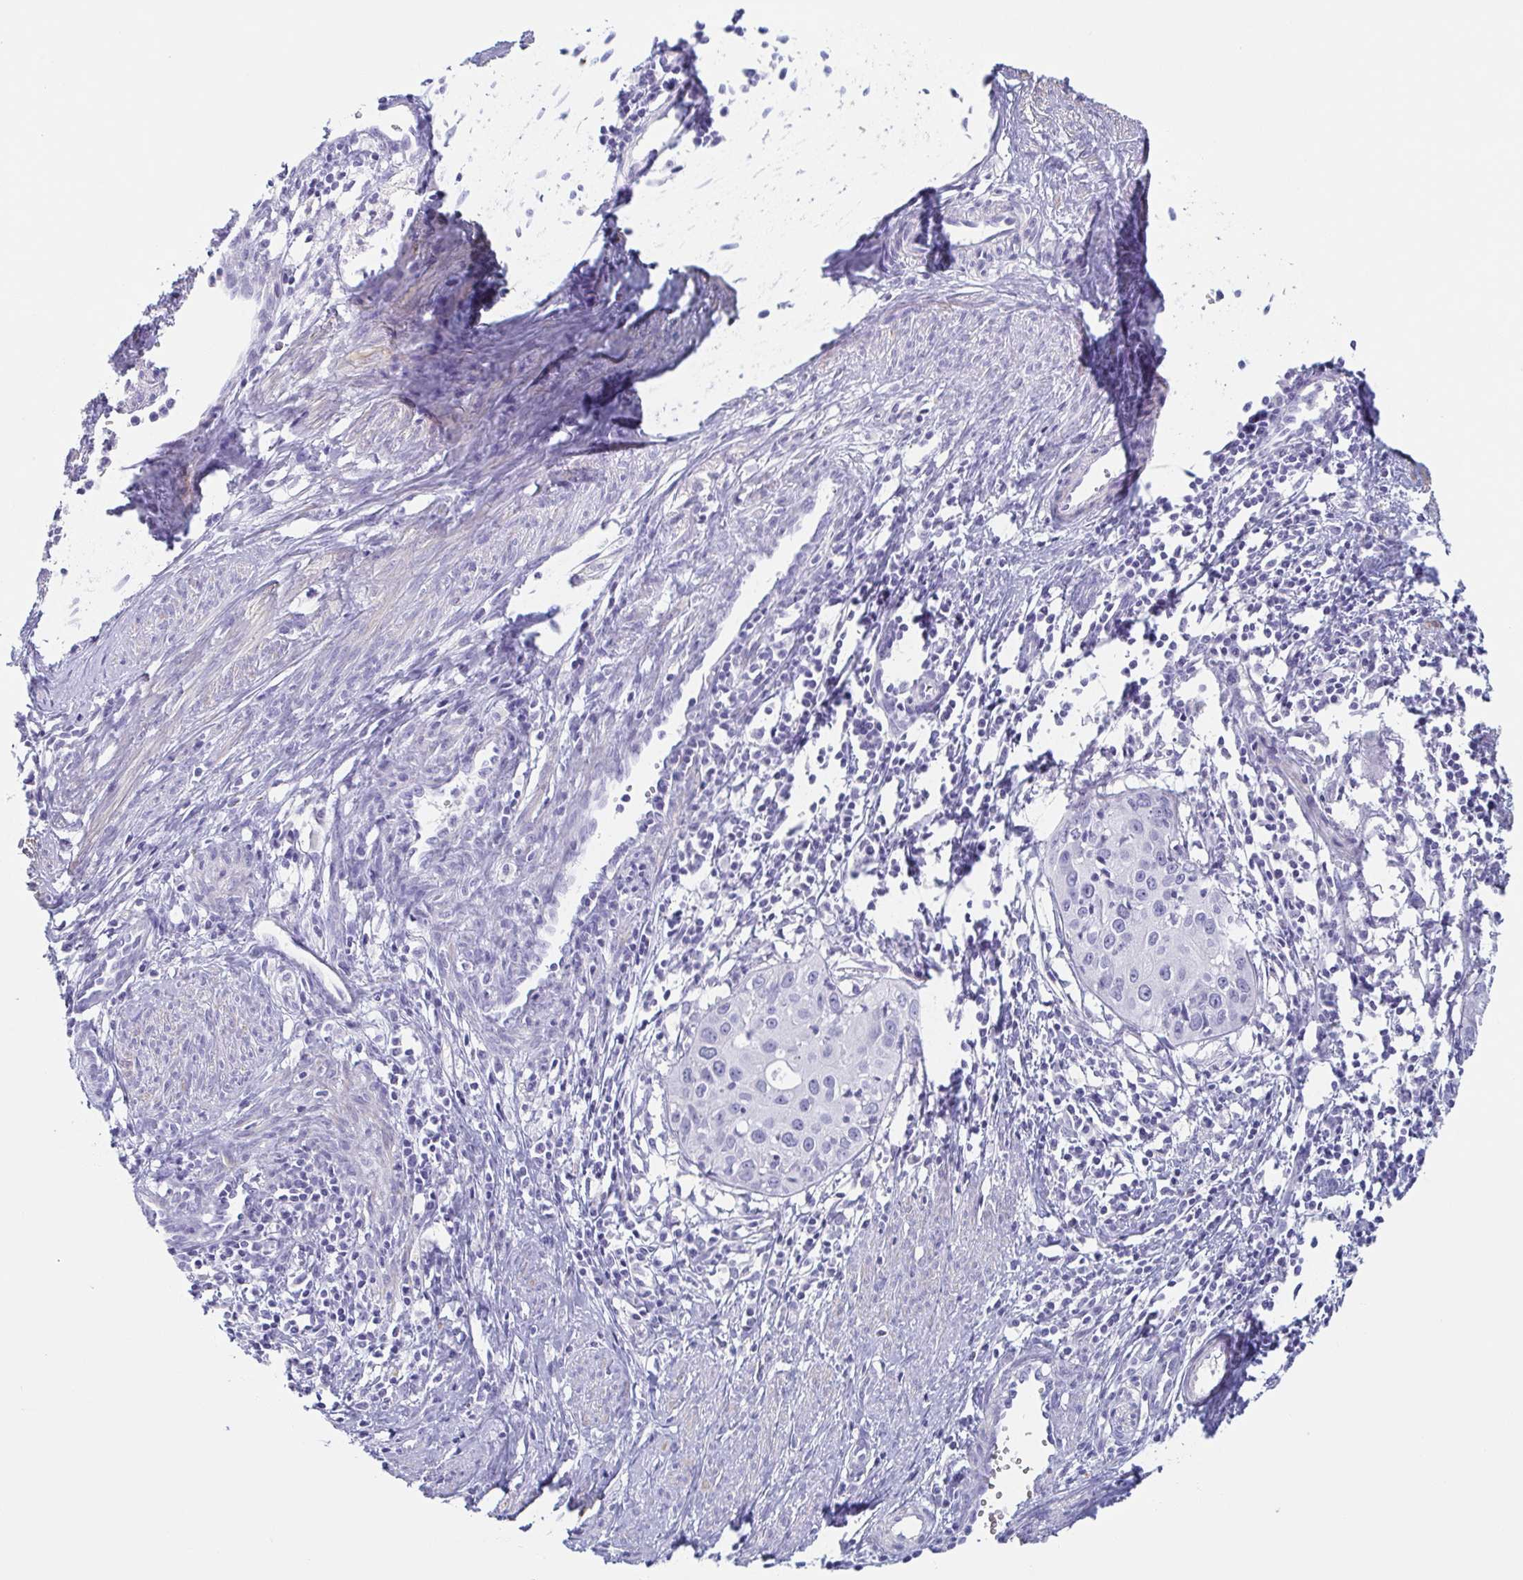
{"staining": {"intensity": "negative", "quantity": "none", "location": "none"}, "tissue": "cervical cancer", "cell_type": "Tumor cells", "image_type": "cancer", "snomed": [{"axis": "morphology", "description": "Squamous cell carcinoma, NOS"}, {"axis": "topography", "description": "Cervix"}], "caption": "Squamous cell carcinoma (cervical) stained for a protein using immunohistochemistry reveals no positivity tumor cells.", "gene": "TAGLN3", "patient": {"sex": "female", "age": 40}}